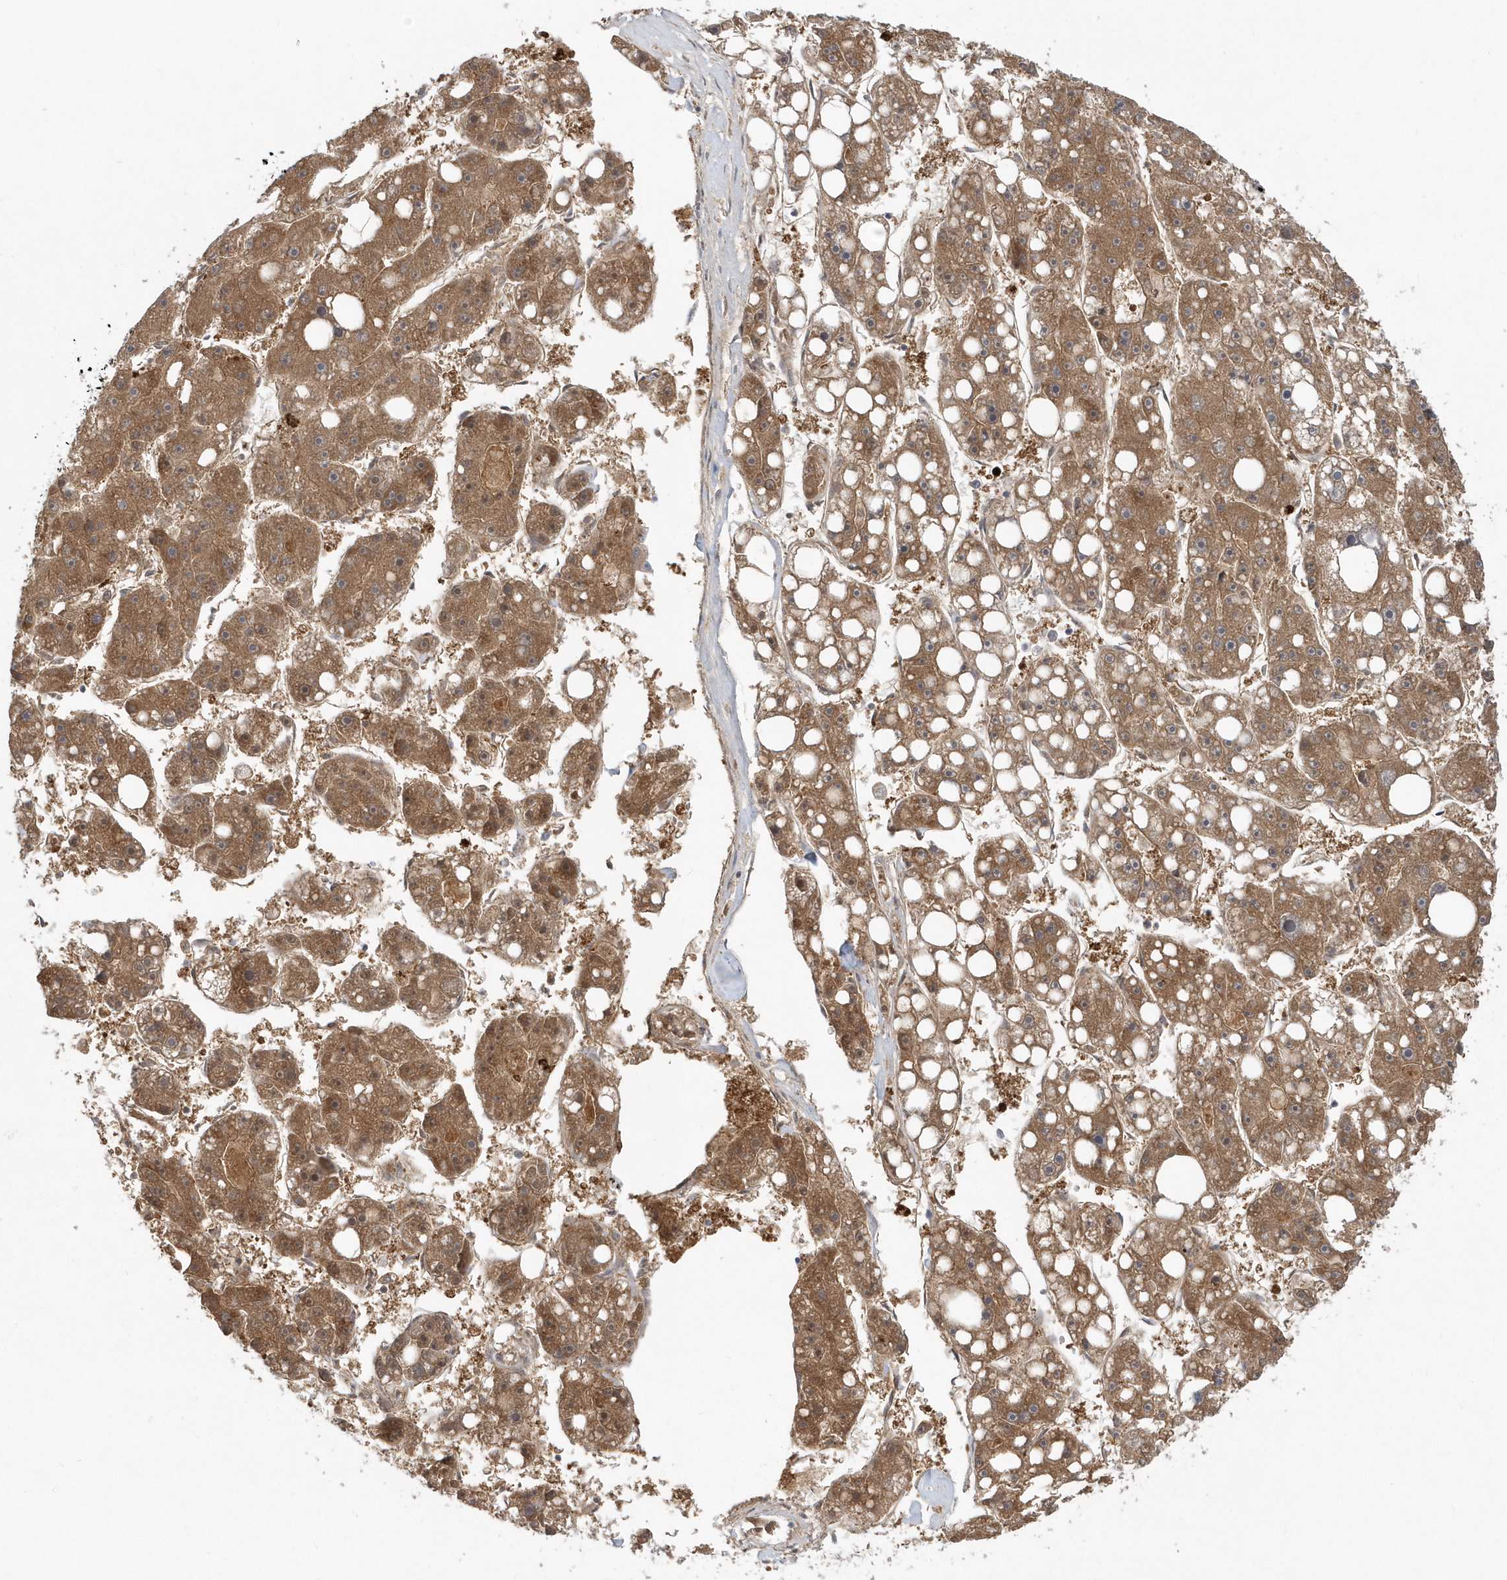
{"staining": {"intensity": "moderate", "quantity": ">75%", "location": "cytoplasmic/membranous"}, "tissue": "liver cancer", "cell_type": "Tumor cells", "image_type": "cancer", "snomed": [{"axis": "morphology", "description": "Carcinoma, Hepatocellular, NOS"}, {"axis": "topography", "description": "Liver"}], "caption": "This photomicrograph reveals liver cancer stained with immunohistochemistry (IHC) to label a protein in brown. The cytoplasmic/membranous of tumor cells show moderate positivity for the protein. Nuclei are counter-stained blue.", "gene": "RNF7", "patient": {"sex": "female", "age": 61}}